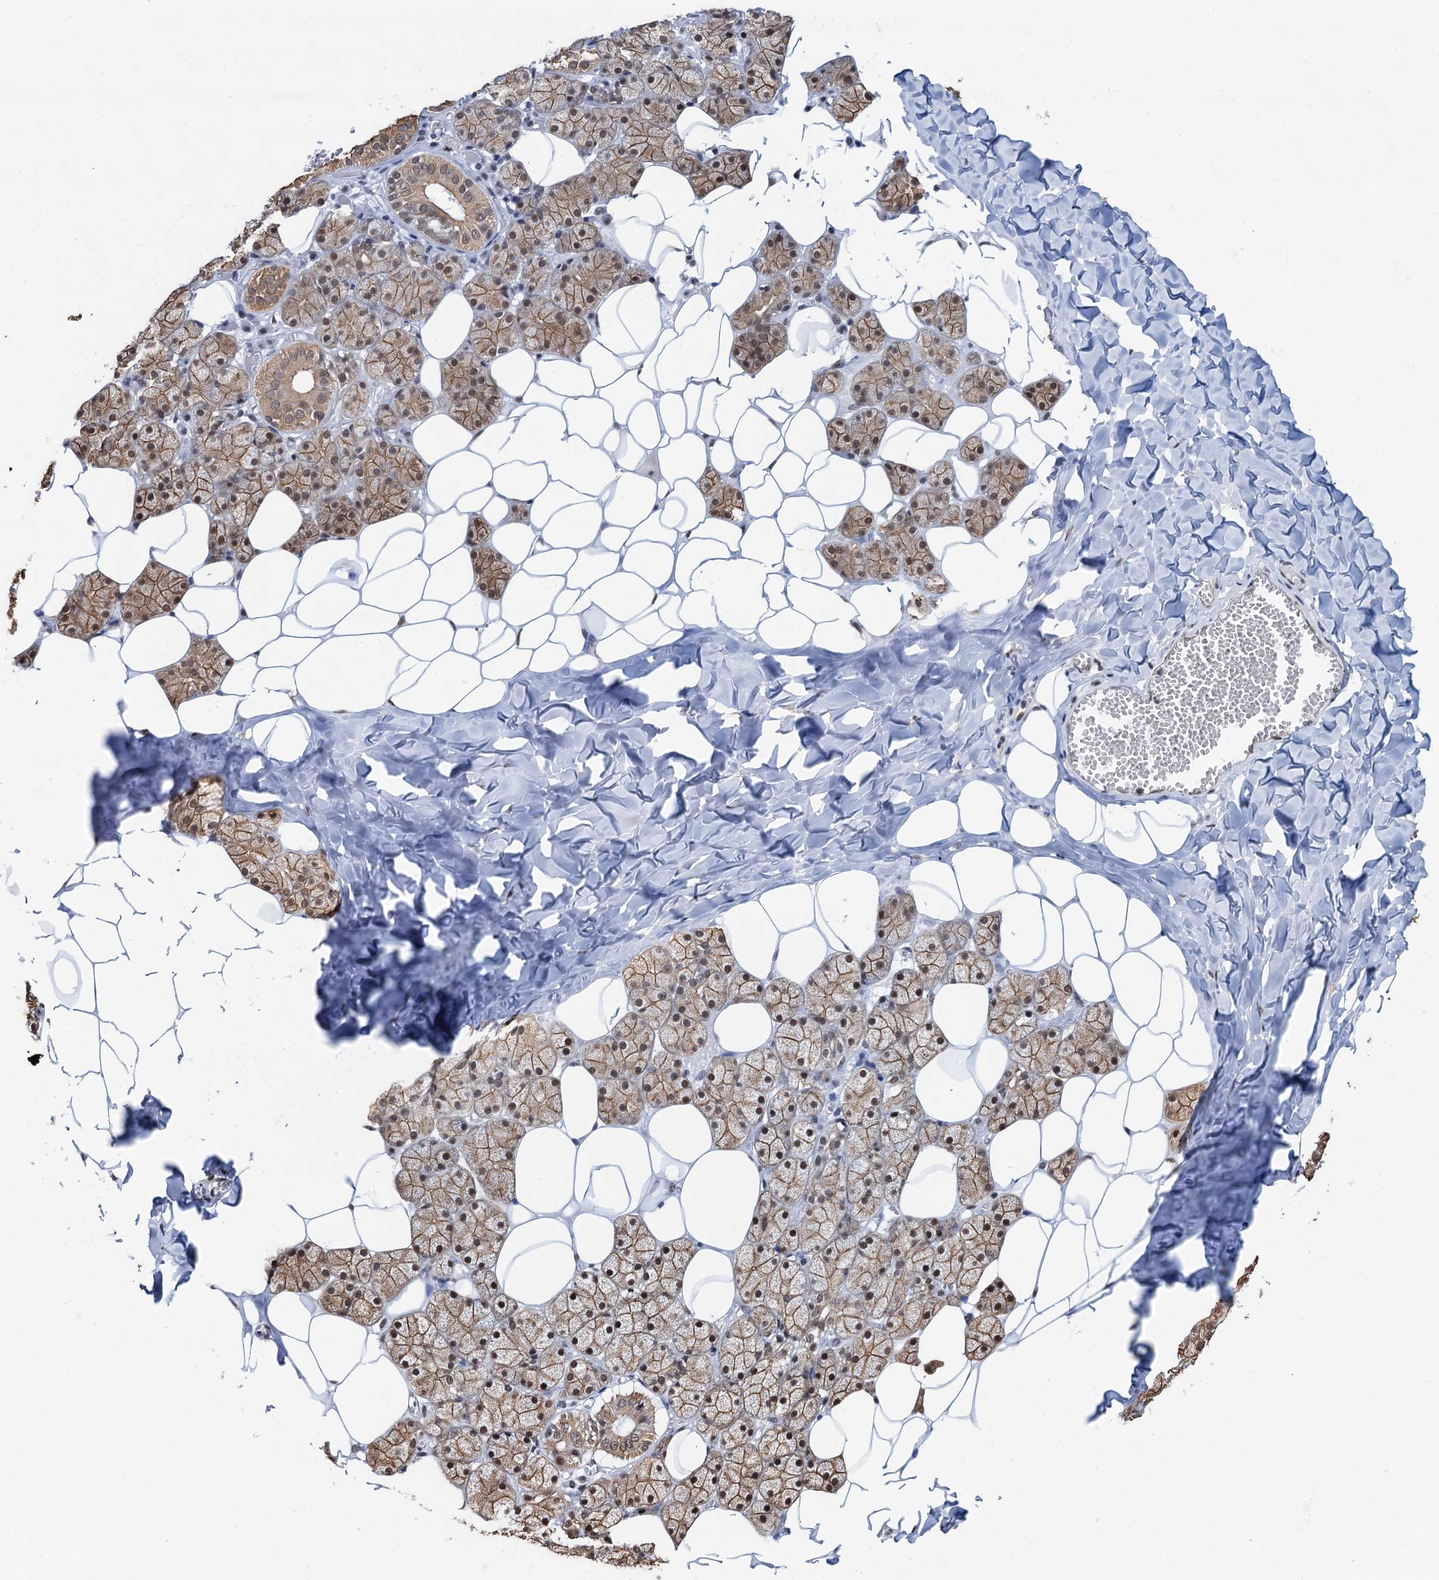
{"staining": {"intensity": "moderate", "quantity": ">75%", "location": "cytoplasmic/membranous,nuclear"}, "tissue": "salivary gland", "cell_type": "Glandular cells", "image_type": "normal", "snomed": [{"axis": "morphology", "description": "Normal tissue, NOS"}, {"axis": "topography", "description": "Salivary gland"}], "caption": "High-magnification brightfield microscopy of benign salivary gland stained with DAB (3,3'-diaminobenzidine) (brown) and counterstained with hematoxylin (blue). glandular cells exhibit moderate cytoplasmic/membranous,nuclear staining is seen in approximately>75% of cells.", "gene": "ZNF609", "patient": {"sex": "female", "age": 33}}